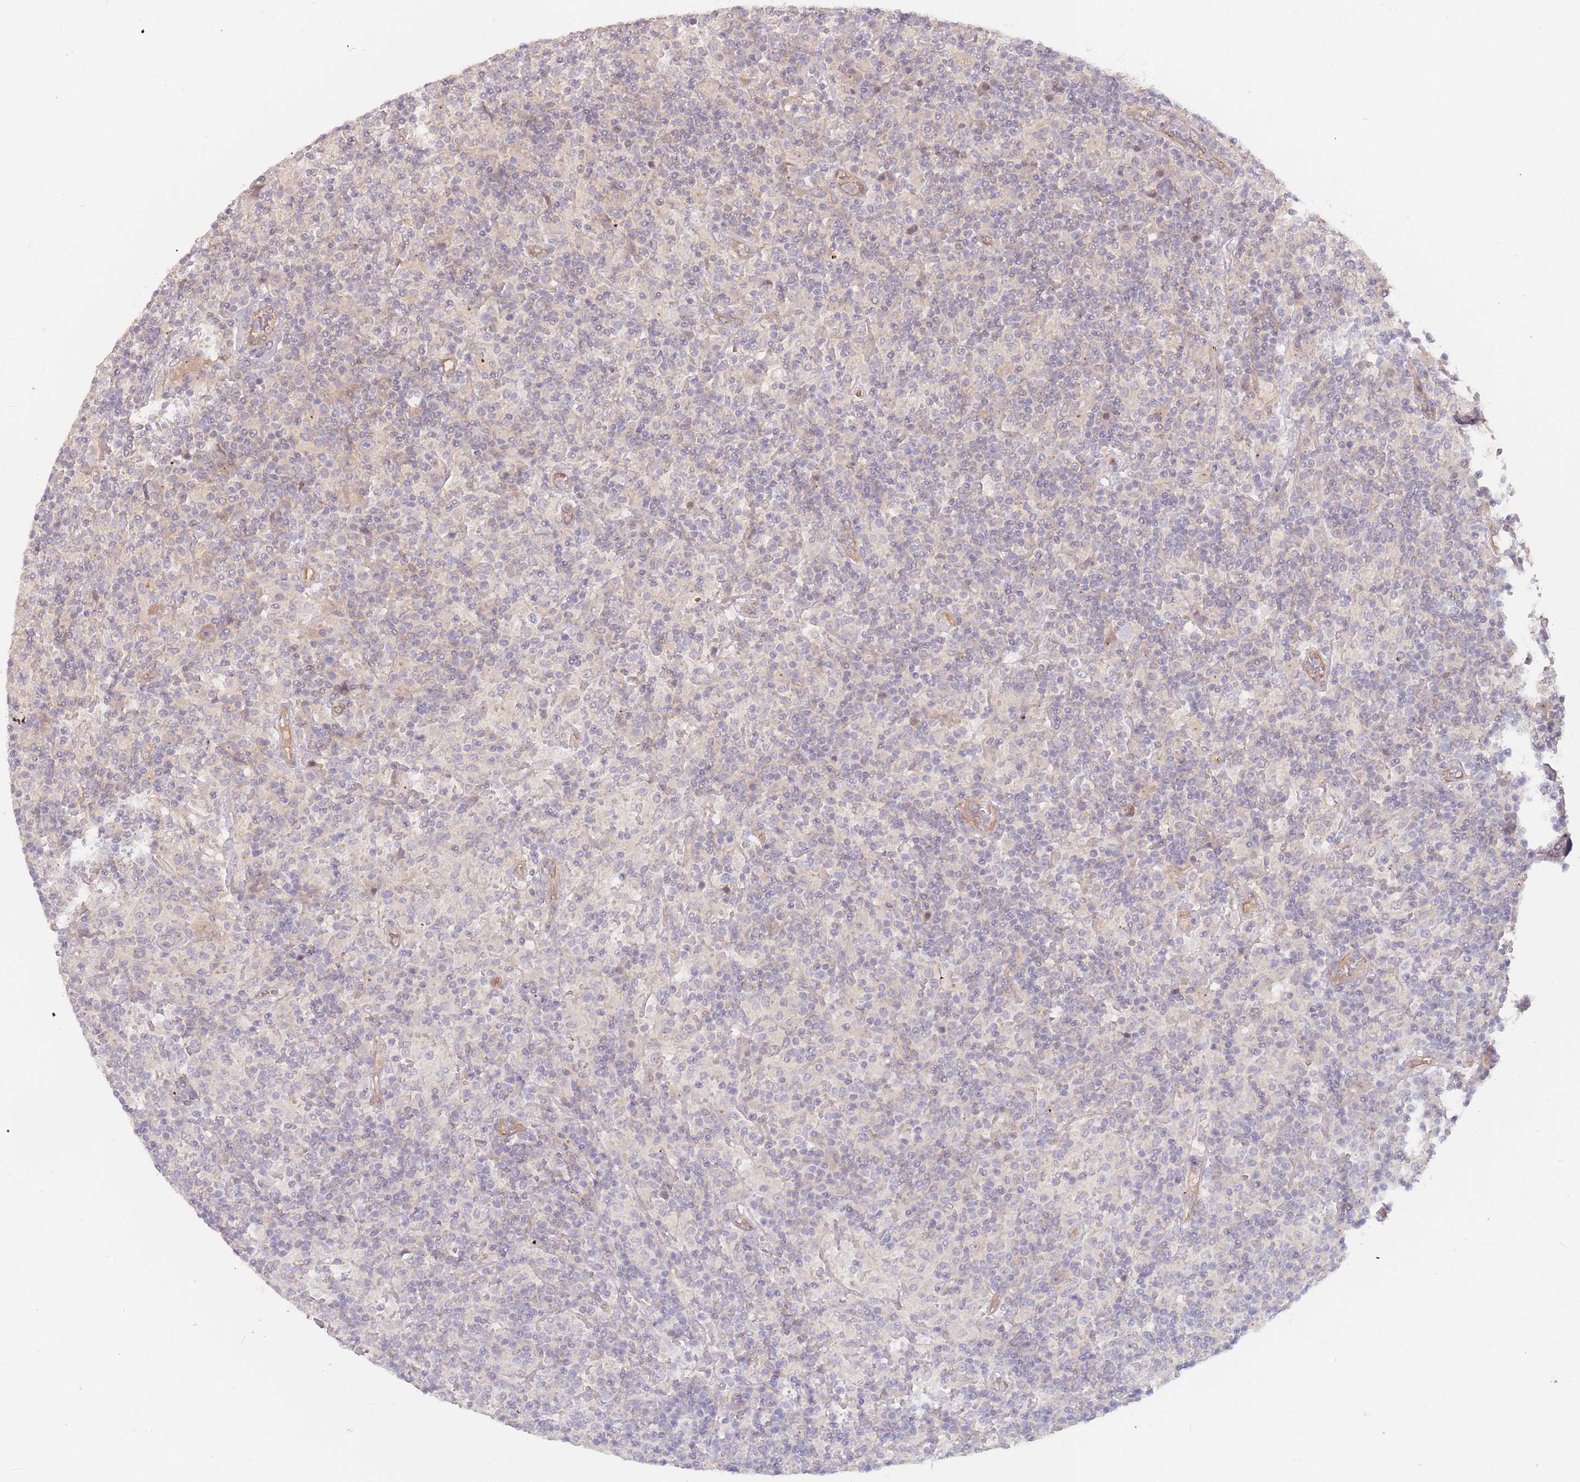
{"staining": {"intensity": "negative", "quantity": "none", "location": "none"}, "tissue": "lymphoma", "cell_type": "Tumor cells", "image_type": "cancer", "snomed": [{"axis": "morphology", "description": "Hodgkin's disease, NOS"}, {"axis": "topography", "description": "Lymph node"}], "caption": "Micrograph shows no protein expression in tumor cells of lymphoma tissue.", "gene": "SAV1", "patient": {"sex": "male", "age": 70}}